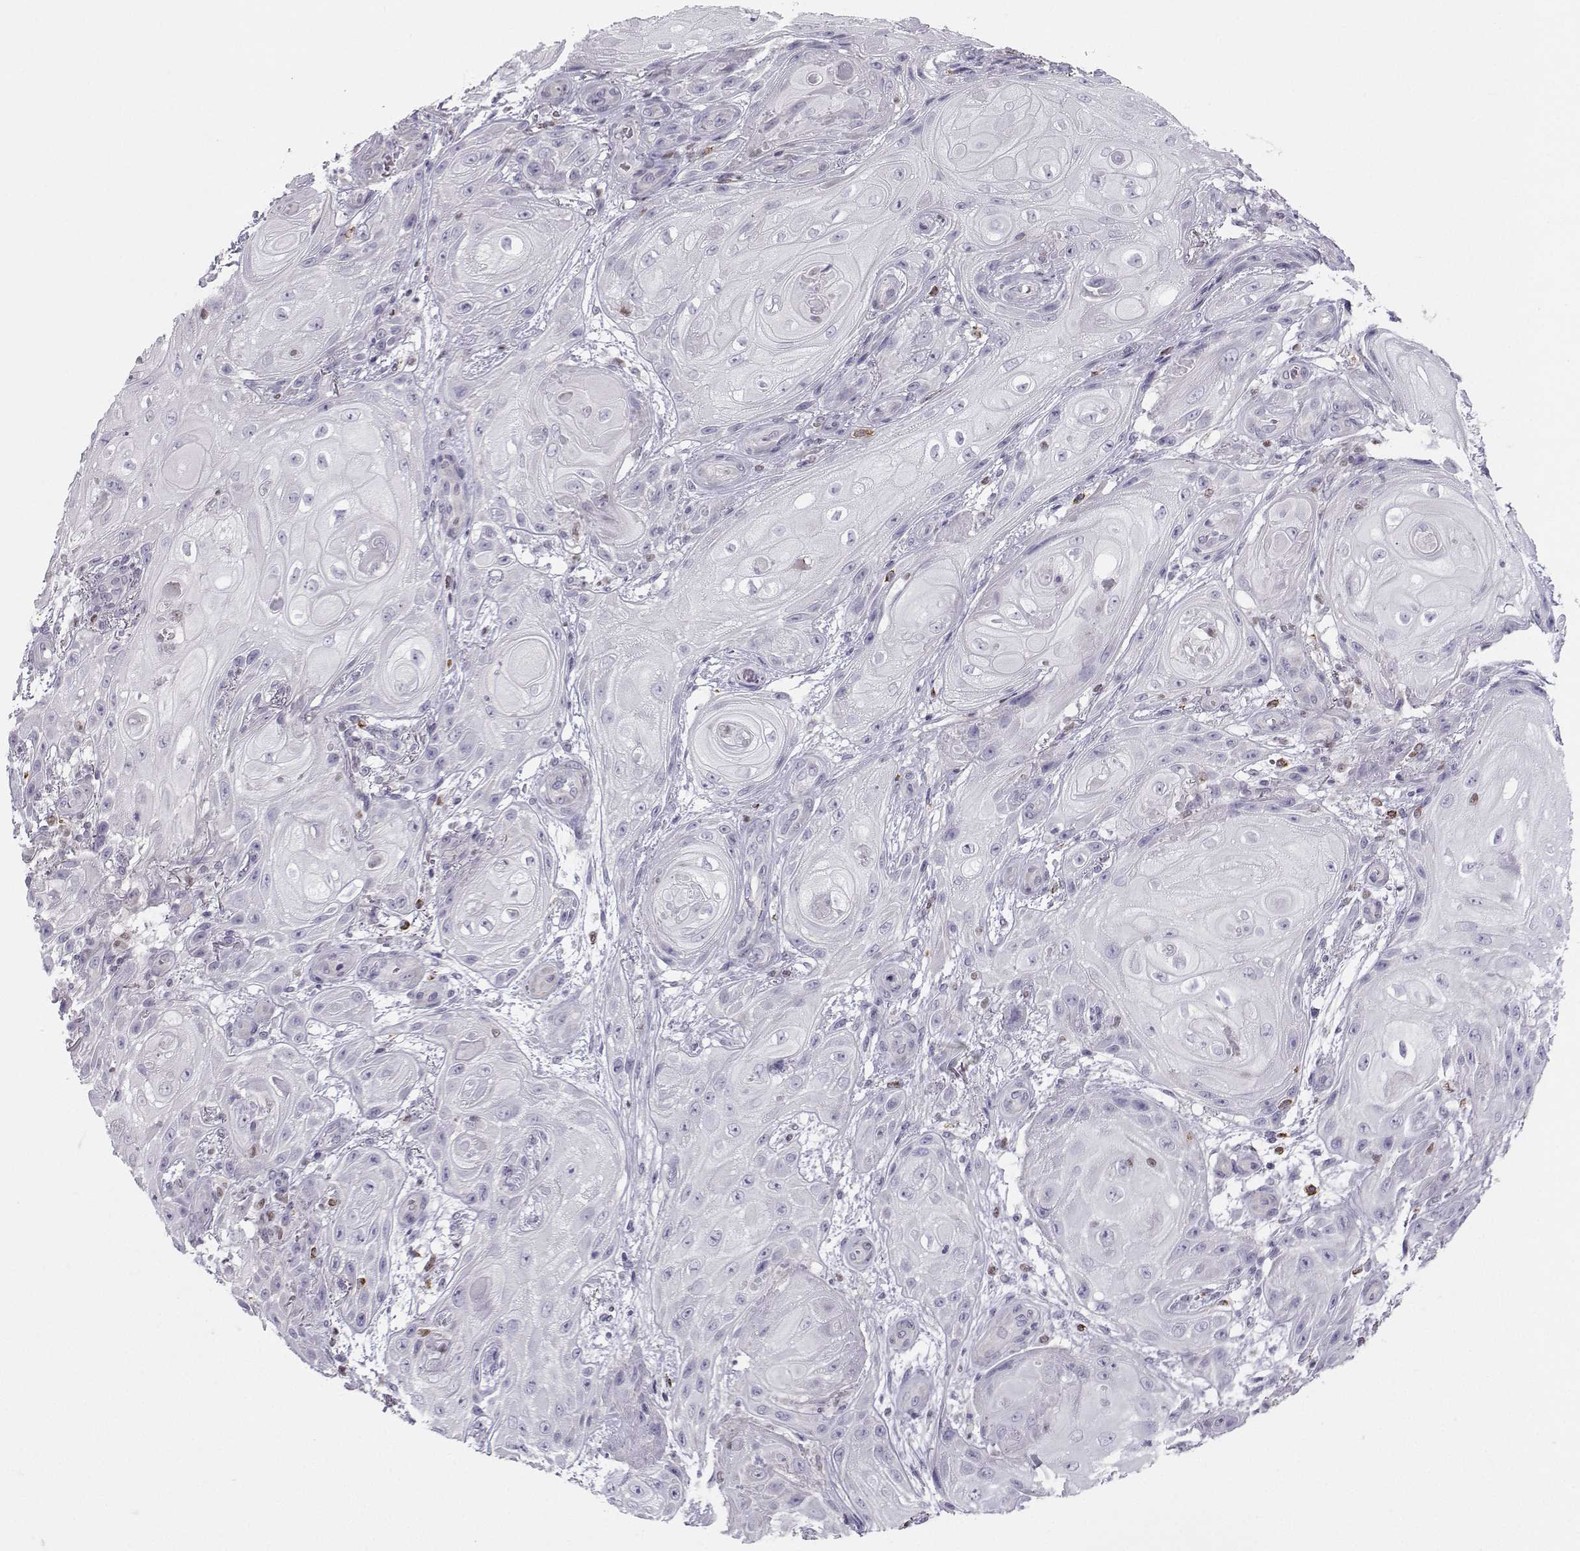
{"staining": {"intensity": "negative", "quantity": "none", "location": "none"}, "tissue": "skin cancer", "cell_type": "Tumor cells", "image_type": "cancer", "snomed": [{"axis": "morphology", "description": "Squamous cell carcinoma, NOS"}, {"axis": "topography", "description": "Skin"}], "caption": "Immunohistochemistry image of neoplastic tissue: human skin squamous cell carcinoma stained with DAB (3,3'-diaminobenzidine) displays no significant protein expression in tumor cells. The staining was performed using DAB (3,3'-diaminobenzidine) to visualize the protein expression in brown, while the nuclei were stained in blue with hematoxylin (Magnification: 20x).", "gene": "DCLK3", "patient": {"sex": "male", "age": 62}}